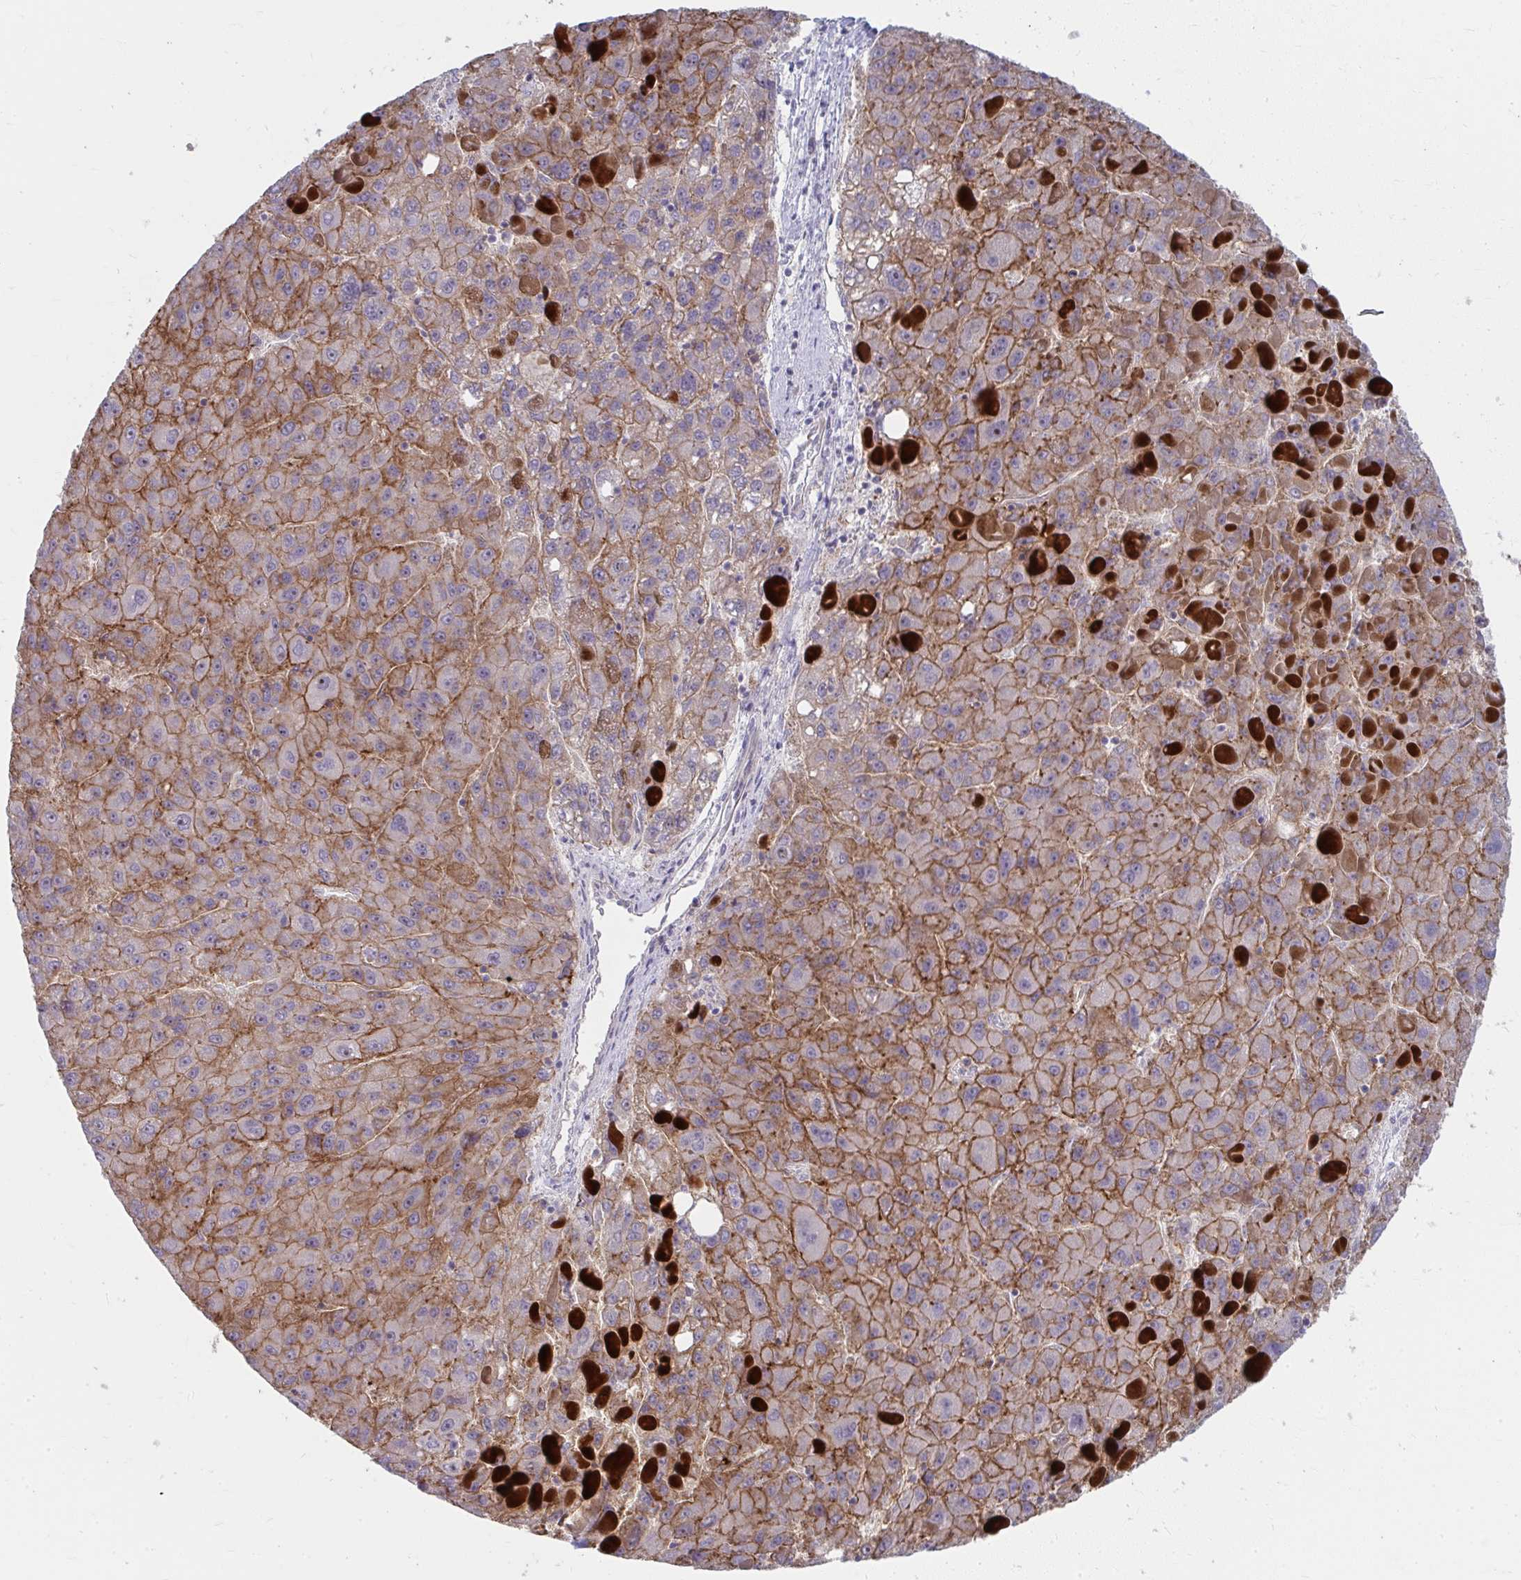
{"staining": {"intensity": "moderate", "quantity": ">75%", "location": "cytoplasmic/membranous"}, "tissue": "liver cancer", "cell_type": "Tumor cells", "image_type": "cancer", "snomed": [{"axis": "morphology", "description": "Carcinoma, Hepatocellular, NOS"}, {"axis": "topography", "description": "Liver"}], "caption": "Protein analysis of liver cancer (hepatocellular carcinoma) tissue displays moderate cytoplasmic/membranous staining in about >75% of tumor cells.", "gene": "MUS81", "patient": {"sex": "female", "age": 82}}